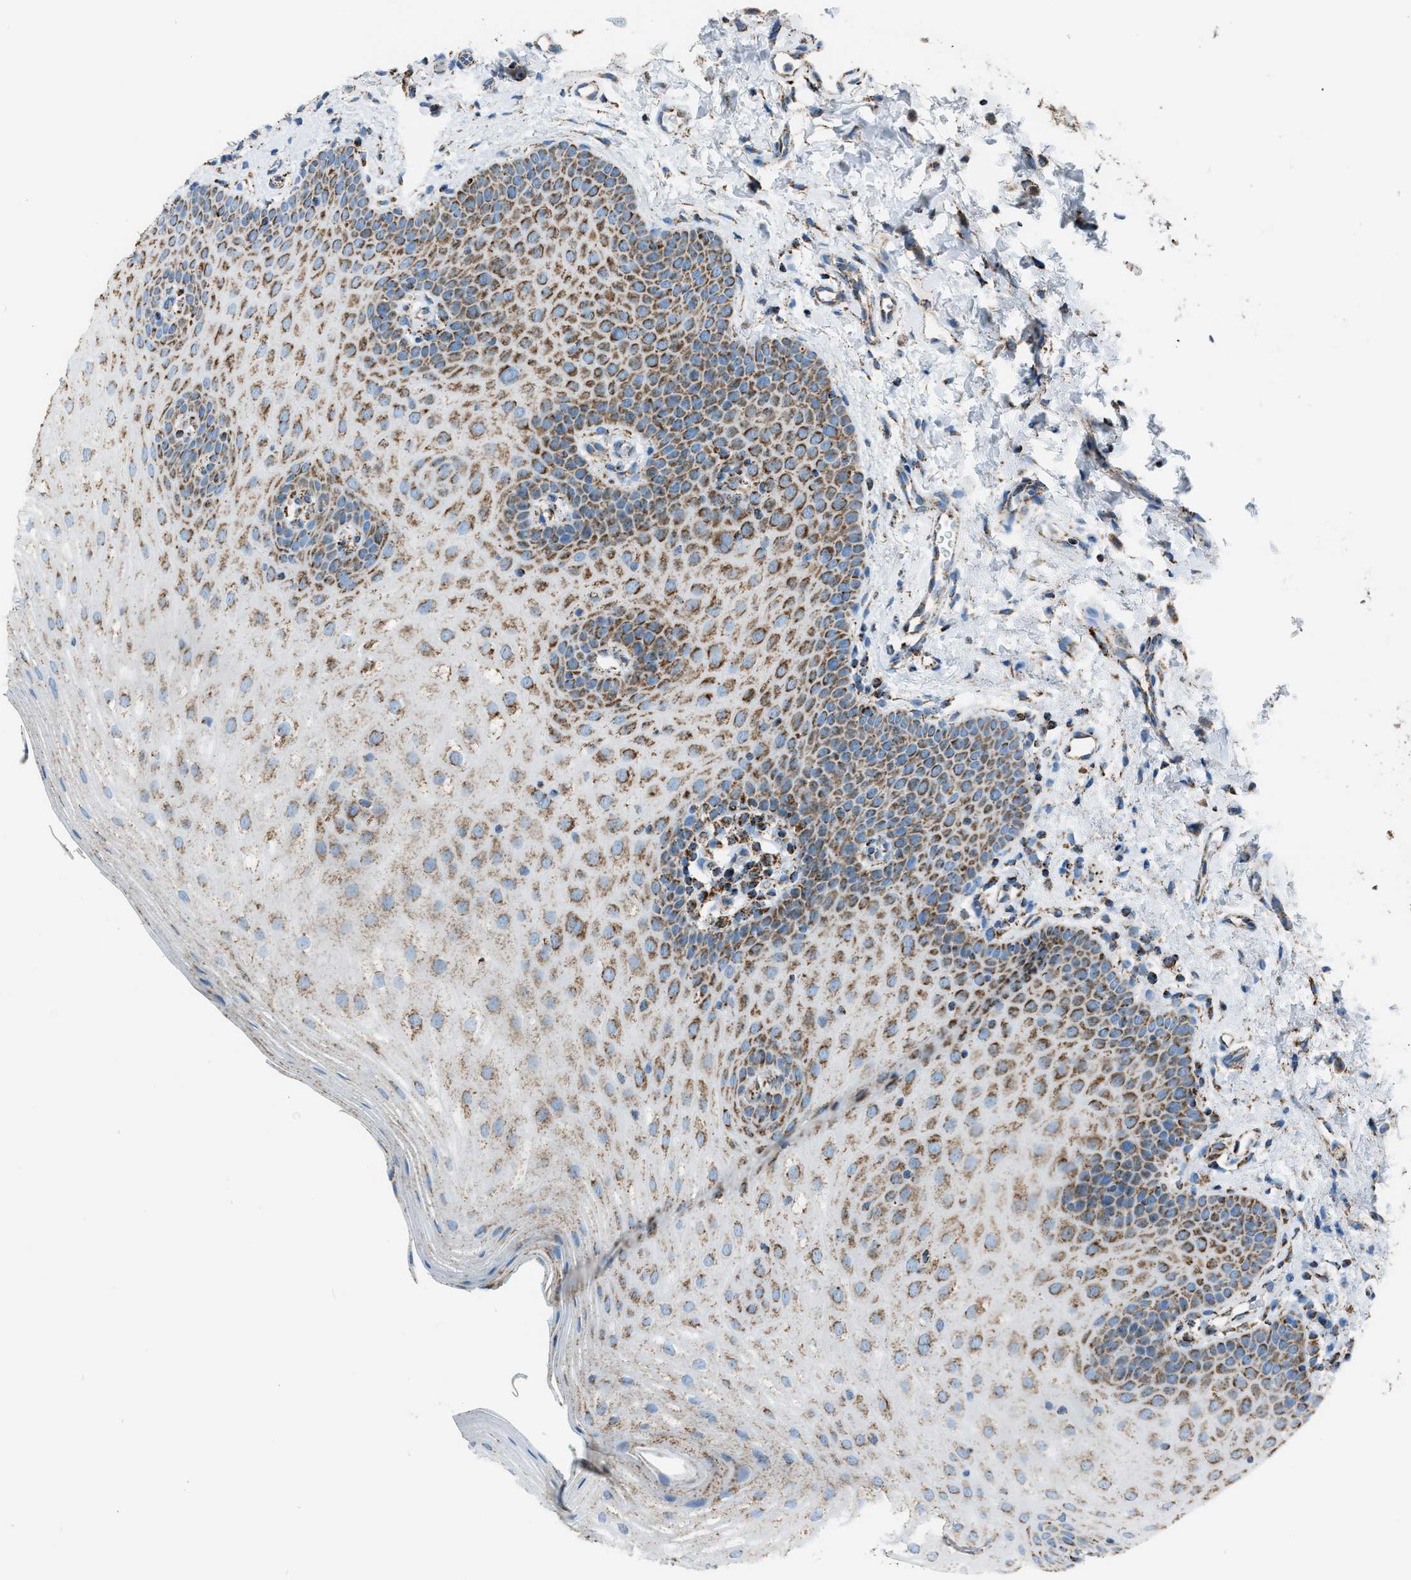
{"staining": {"intensity": "moderate", "quantity": ">75%", "location": "cytoplasmic/membranous"}, "tissue": "oral mucosa", "cell_type": "Squamous epithelial cells", "image_type": "normal", "snomed": [{"axis": "morphology", "description": "Normal tissue, NOS"}, {"axis": "topography", "description": "Skin"}, {"axis": "topography", "description": "Oral tissue"}], "caption": "This is an image of immunohistochemistry (IHC) staining of benign oral mucosa, which shows moderate positivity in the cytoplasmic/membranous of squamous epithelial cells.", "gene": "MDH2", "patient": {"sex": "male", "age": 84}}